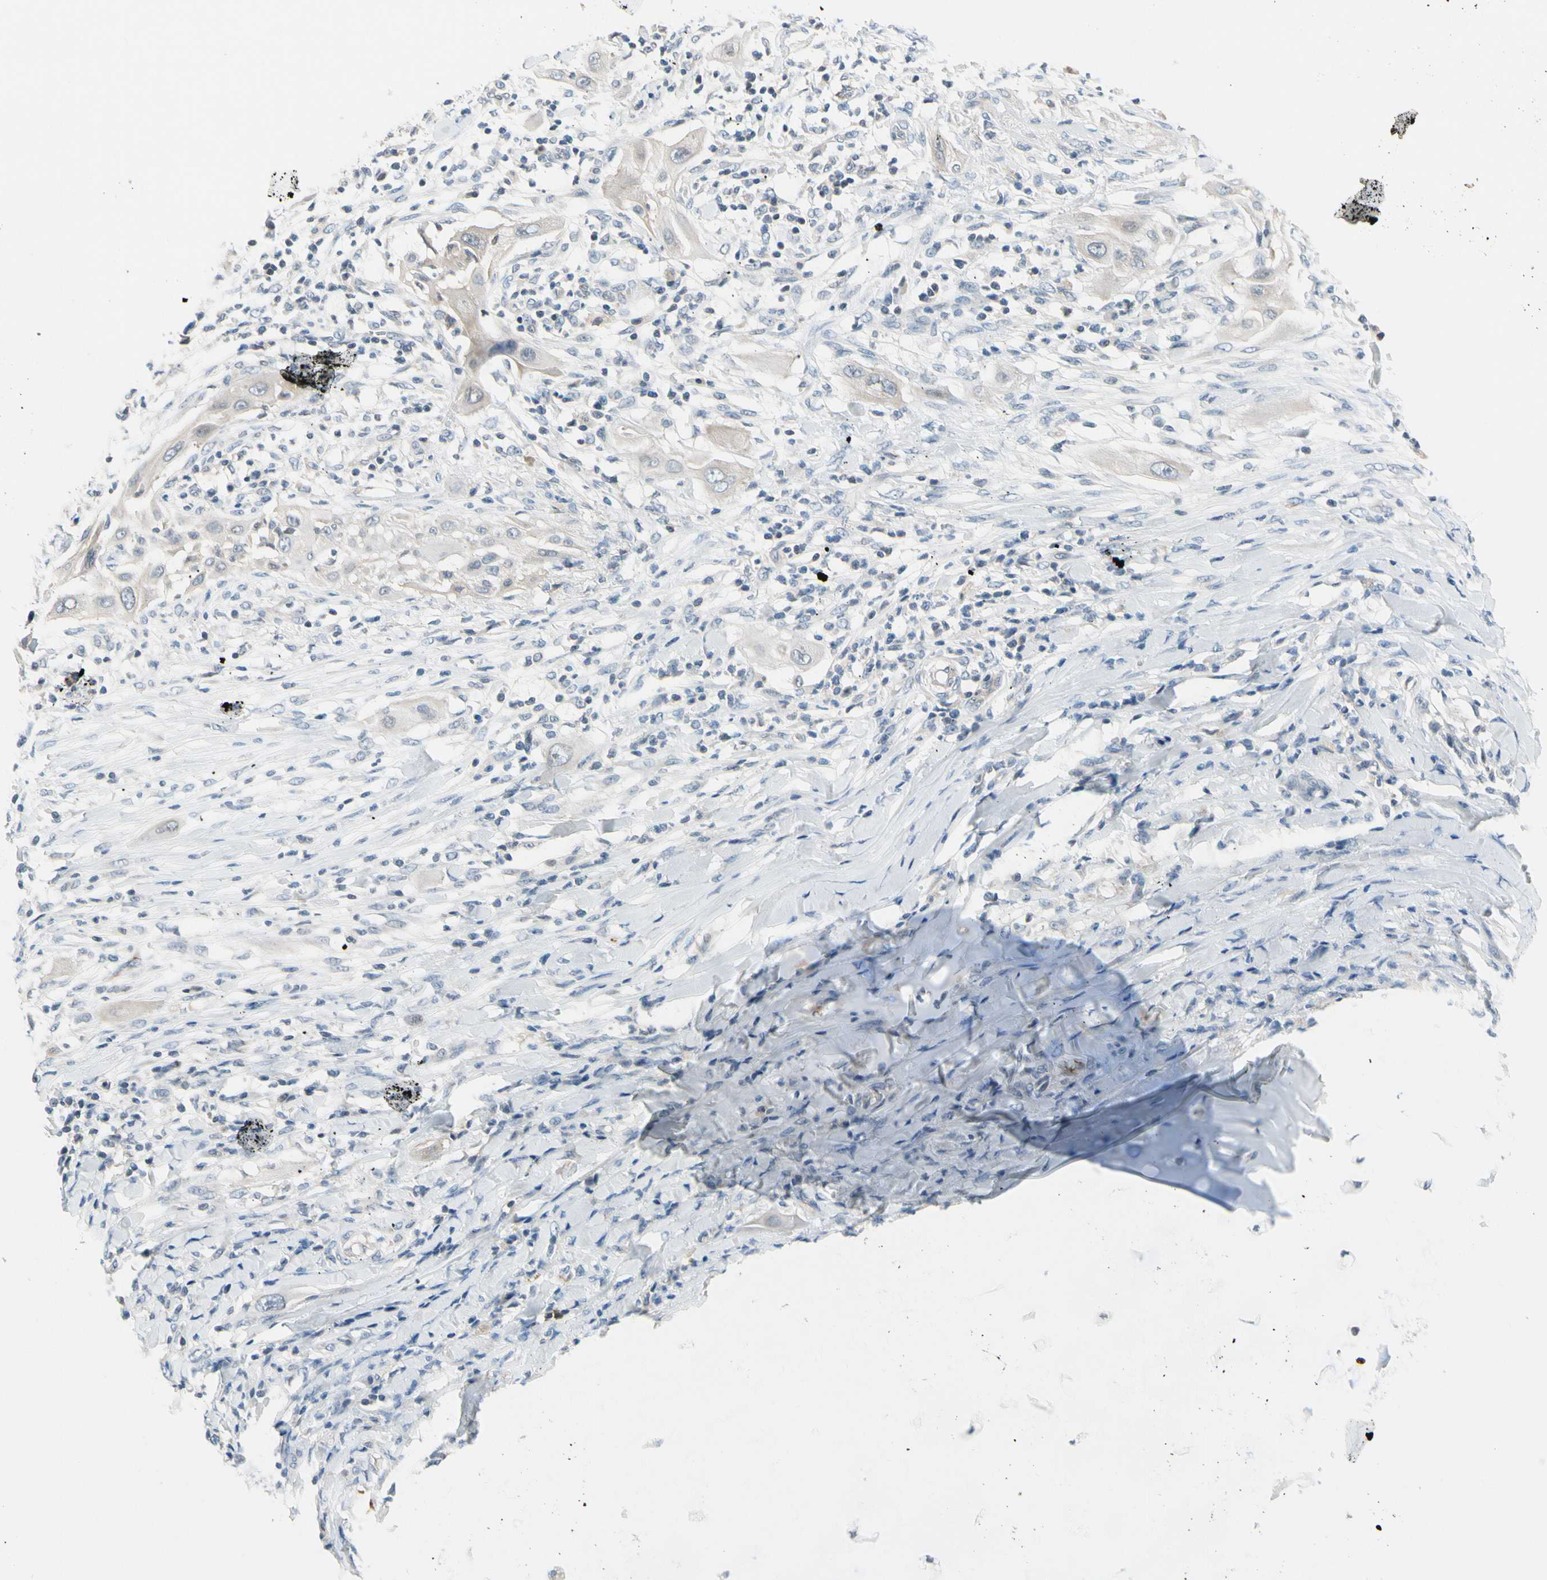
{"staining": {"intensity": "negative", "quantity": "none", "location": "none"}, "tissue": "lung cancer", "cell_type": "Tumor cells", "image_type": "cancer", "snomed": [{"axis": "morphology", "description": "Squamous cell carcinoma, NOS"}, {"axis": "topography", "description": "Lung"}], "caption": "Tumor cells are negative for brown protein staining in lung cancer (squamous cell carcinoma). Brightfield microscopy of immunohistochemistry stained with DAB (brown) and hematoxylin (blue), captured at high magnification.", "gene": "CNDP1", "patient": {"sex": "female", "age": 47}}